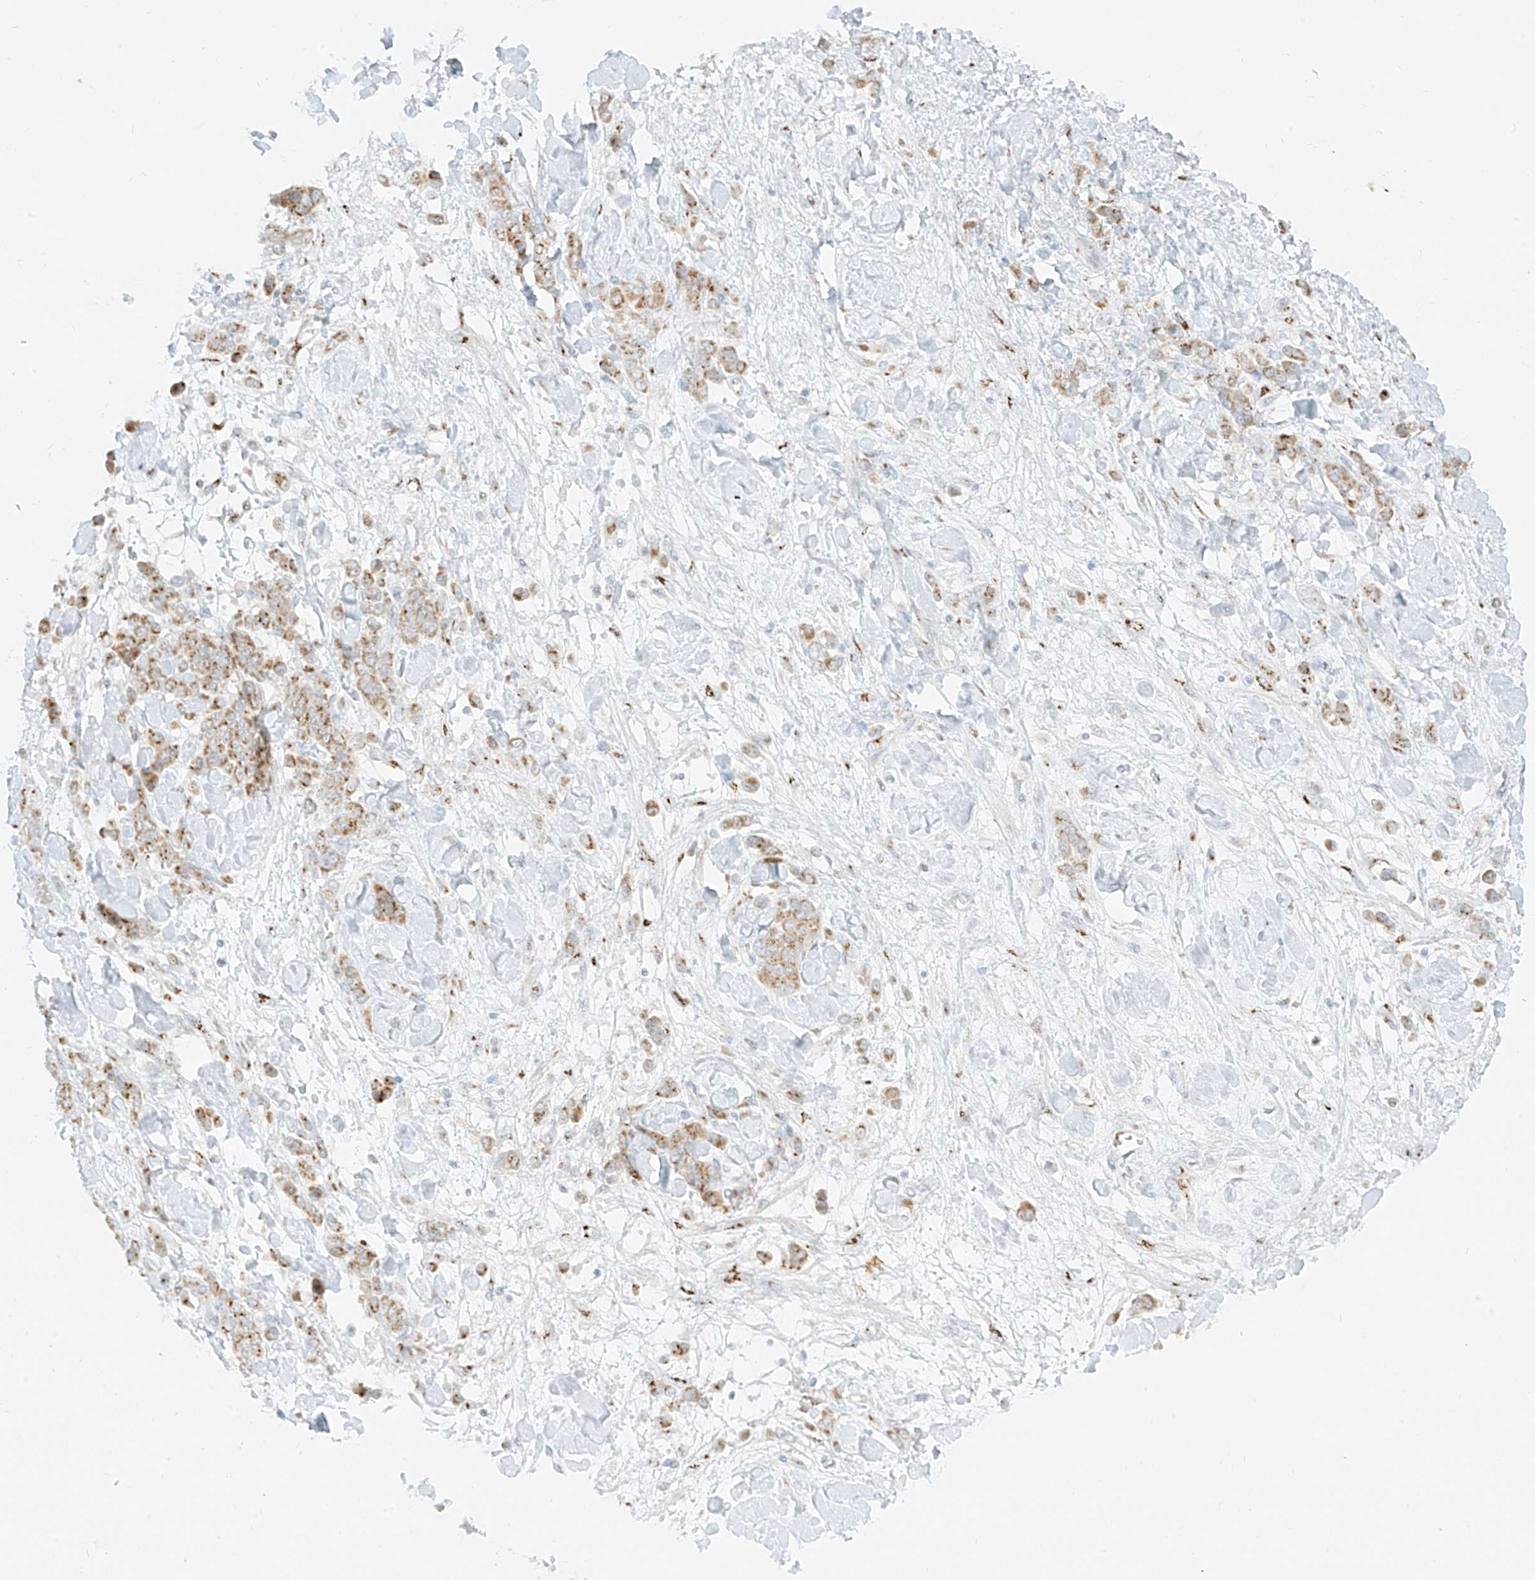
{"staining": {"intensity": "moderate", "quantity": ">75%", "location": "cytoplasmic/membranous"}, "tissue": "stomach cancer", "cell_type": "Tumor cells", "image_type": "cancer", "snomed": [{"axis": "morphology", "description": "Normal tissue, NOS"}, {"axis": "morphology", "description": "Adenocarcinoma, NOS"}, {"axis": "topography", "description": "Stomach"}], "caption": "Adenocarcinoma (stomach) was stained to show a protein in brown. There is medium levels of moderate cytoplasmic/membranous staining in about >75% of tumor cells.", "gene": "TMEM87B", "patient": {"sex": "male", "age": 82}}